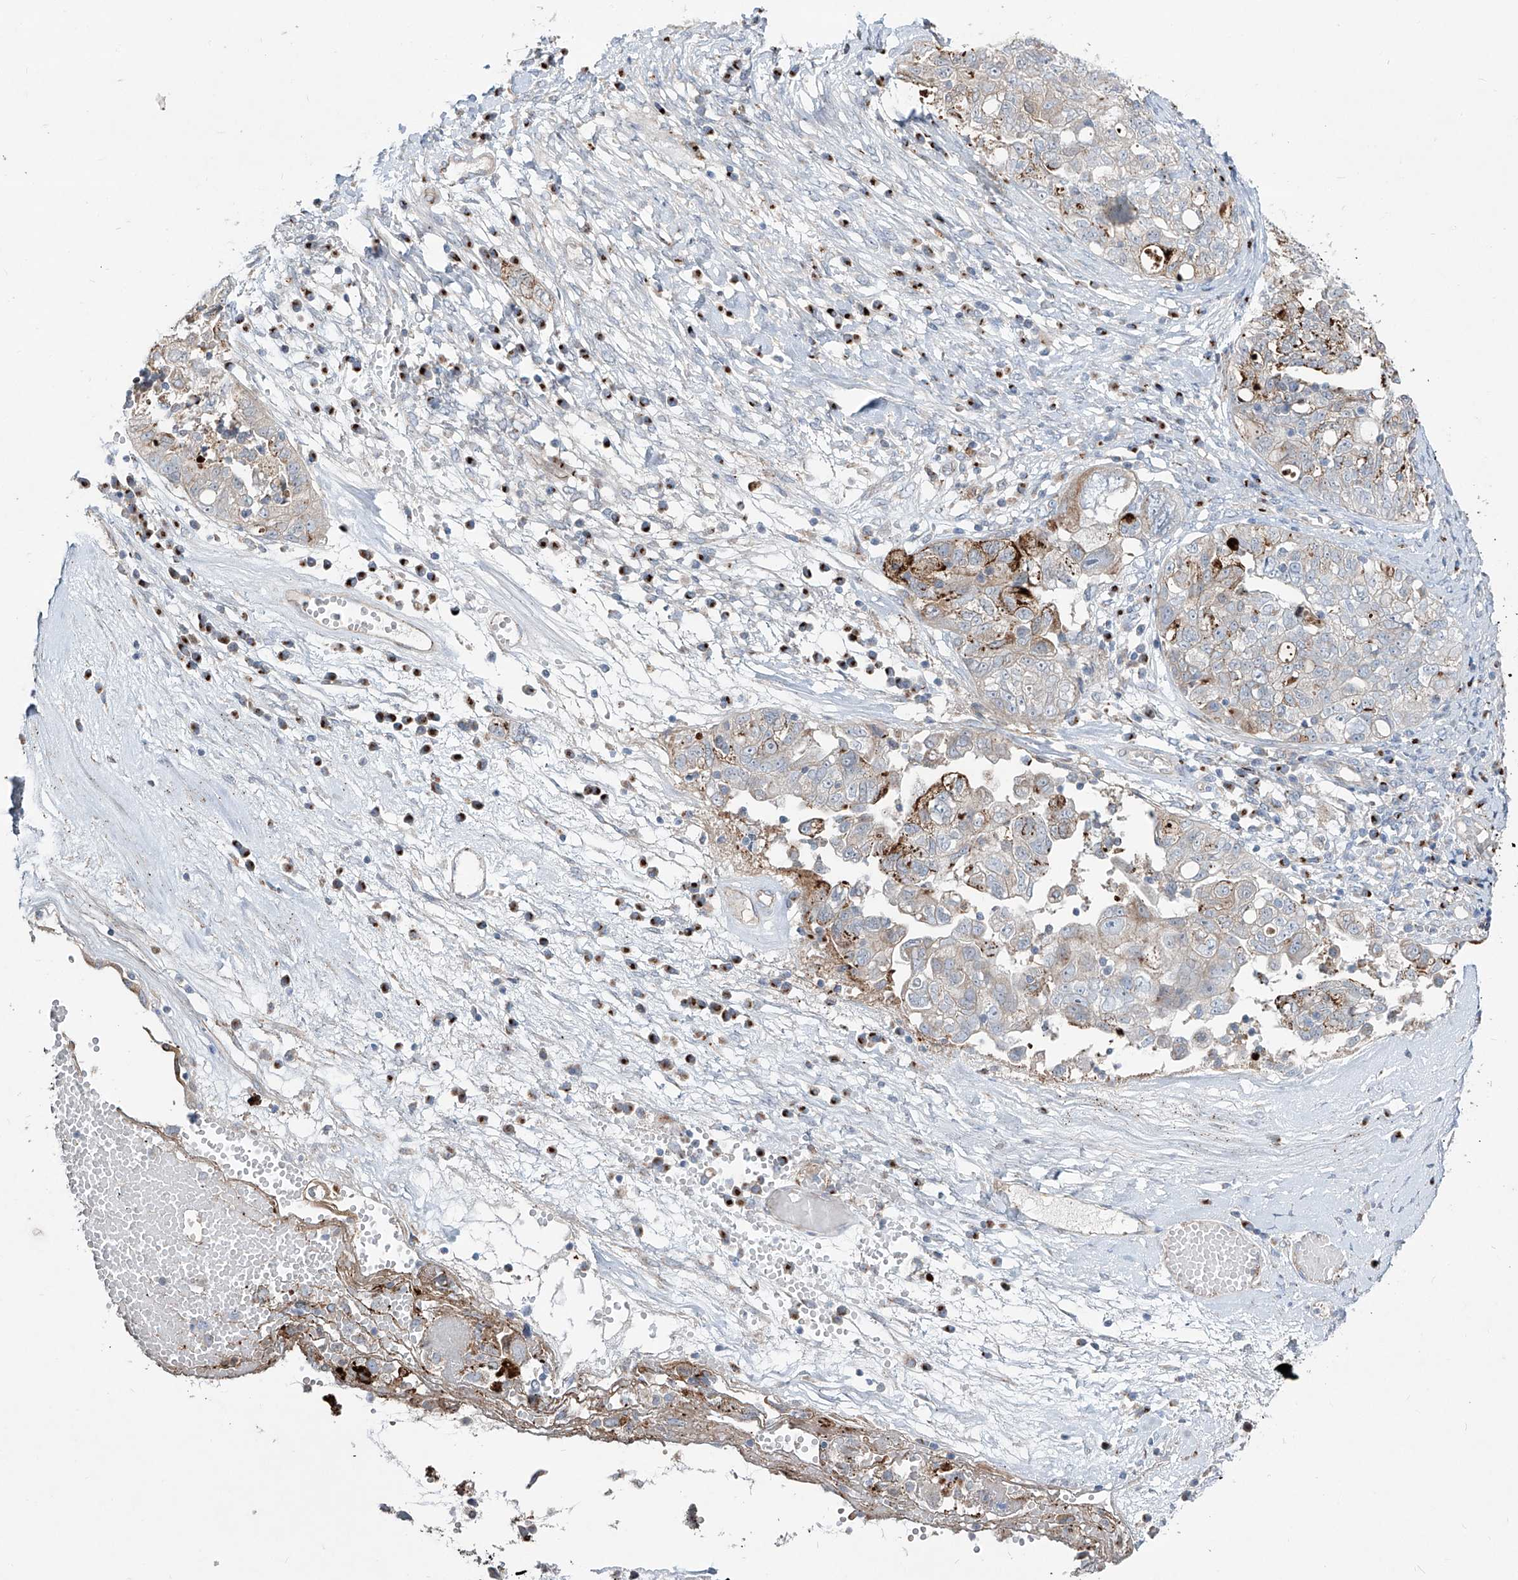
{"staining": {"intensity": "moderate", "quantity": "<25%", "location": "cytoplasmic/membranous"}, "tissue": "ovarian cancer", "cell_type": "Tumor cells", "image_type": "cancer", "snomed": [{"axis": "morphology", "description": "Carcinoma, NOS"}, {"axis": "morphology", "description": "Cystadenocarcinoma, serous, NOS"}, {"axis": "topography", "description": "Ovary"}], "caption": "A photomicrograph of human ovarian cancer (serous cystadenocarcinoma) stained for a protein exhibits moderate cytoplasmic/membranous brown staining in tumor cells.", "gene": "CDH5", "patient": {"sex": "female", "age": 69}}